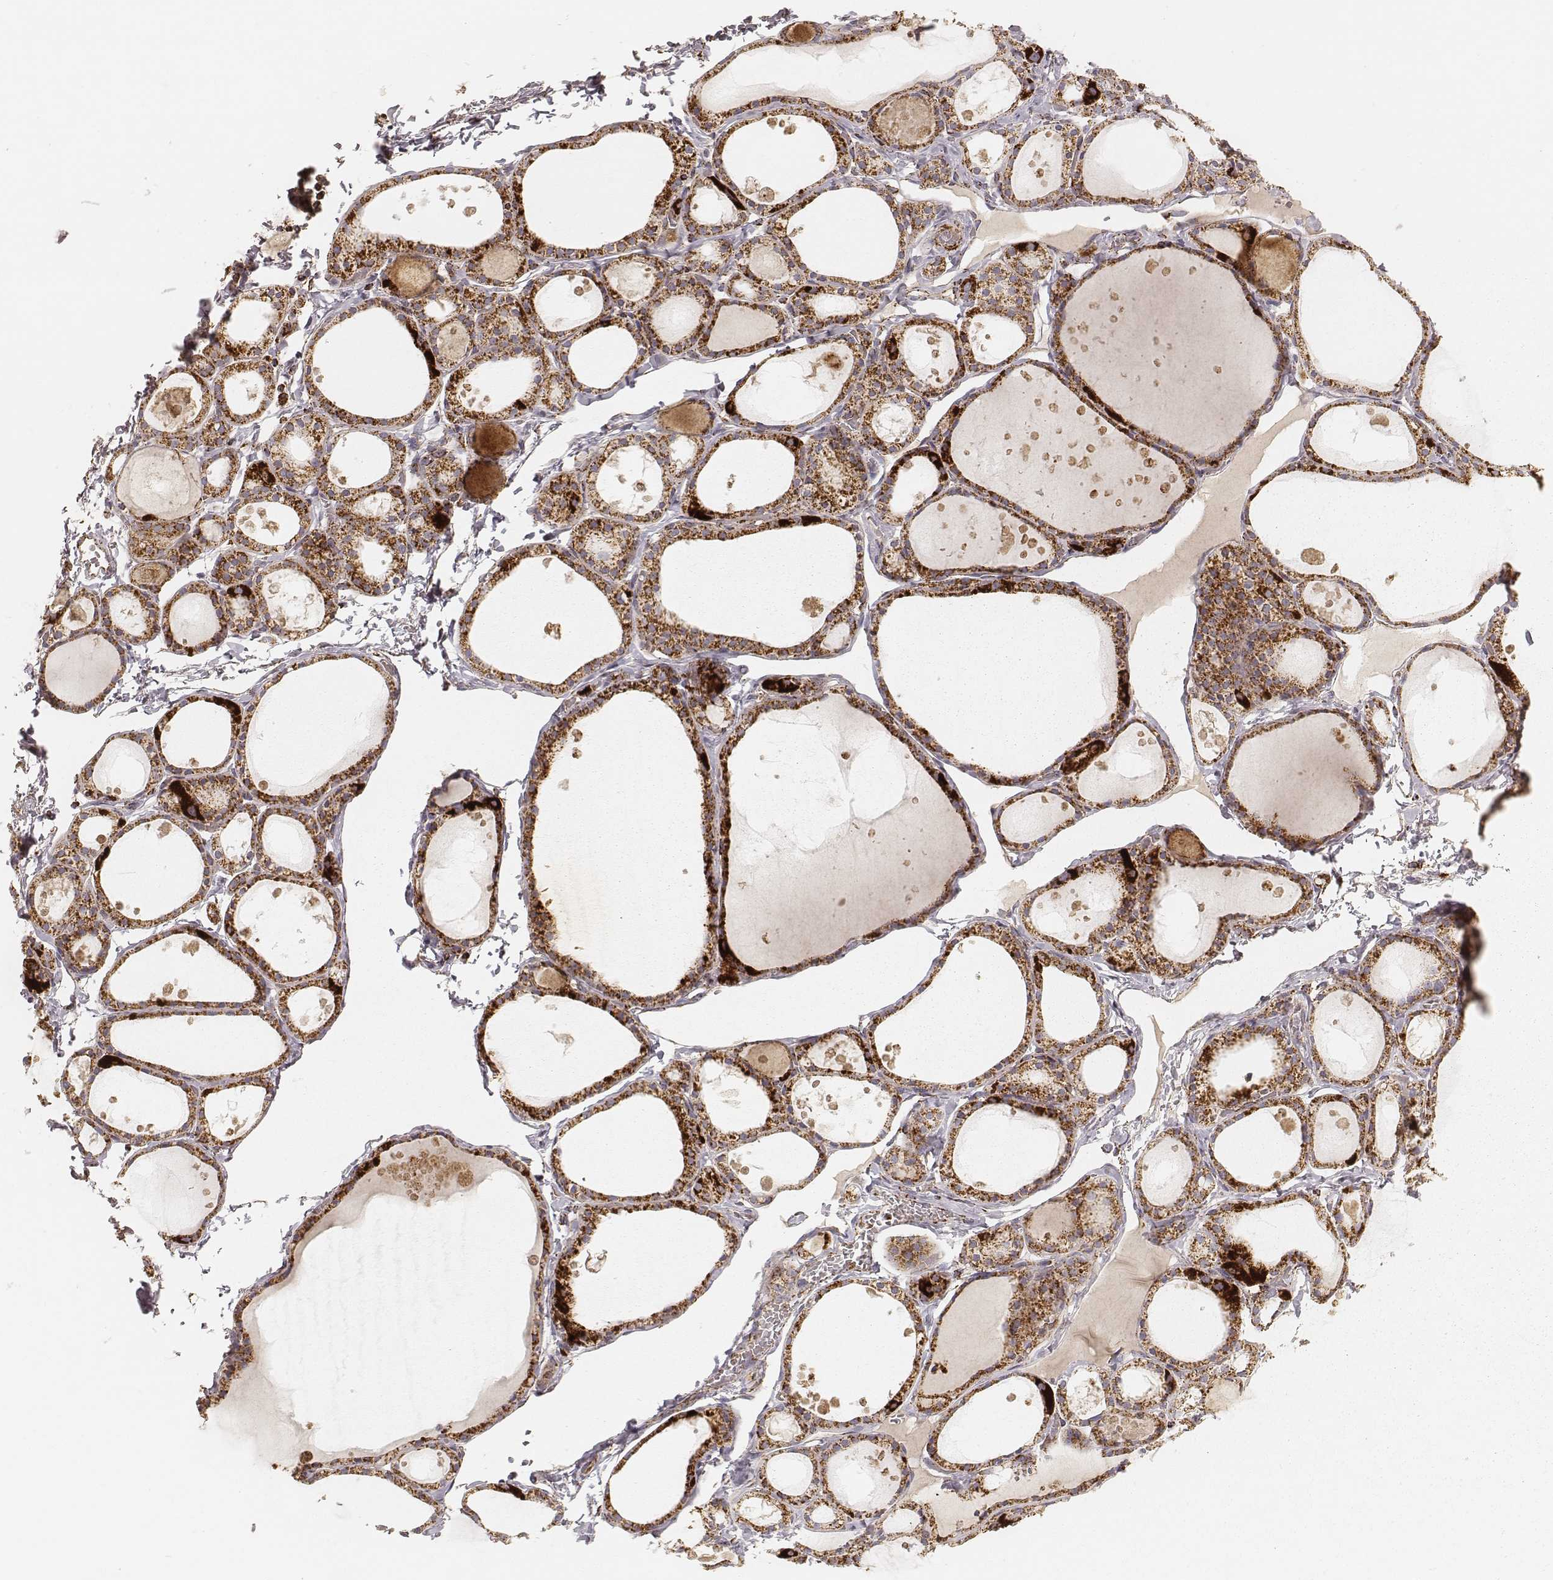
{"staining": {"intensity": "strong", "quantity": ">75%", "location": "cytoplasmic/membranous"}, "tissue": "thyroid gland", "cell_type": "Glandular cells", "image_type": "normal", "snomed": [{"axis": "morphology", "description": "Normal tissue, NOS"}, {"axis": "topography", "description": "Thyroid gland"}], "caption": "High-magnification brightfield microscopy of benign thyroid gland stained with DAB (brown) and counterstained with hematoxylin (blue). glandular cells exhibit strong cytoplasmic/membranous positivity is appreciated in about>75% of cells. (brown staining indicates protein expression, while blue staining denotes nuclei).", "gene": "CS", "patient": {"sex": "male", "age": 68}}